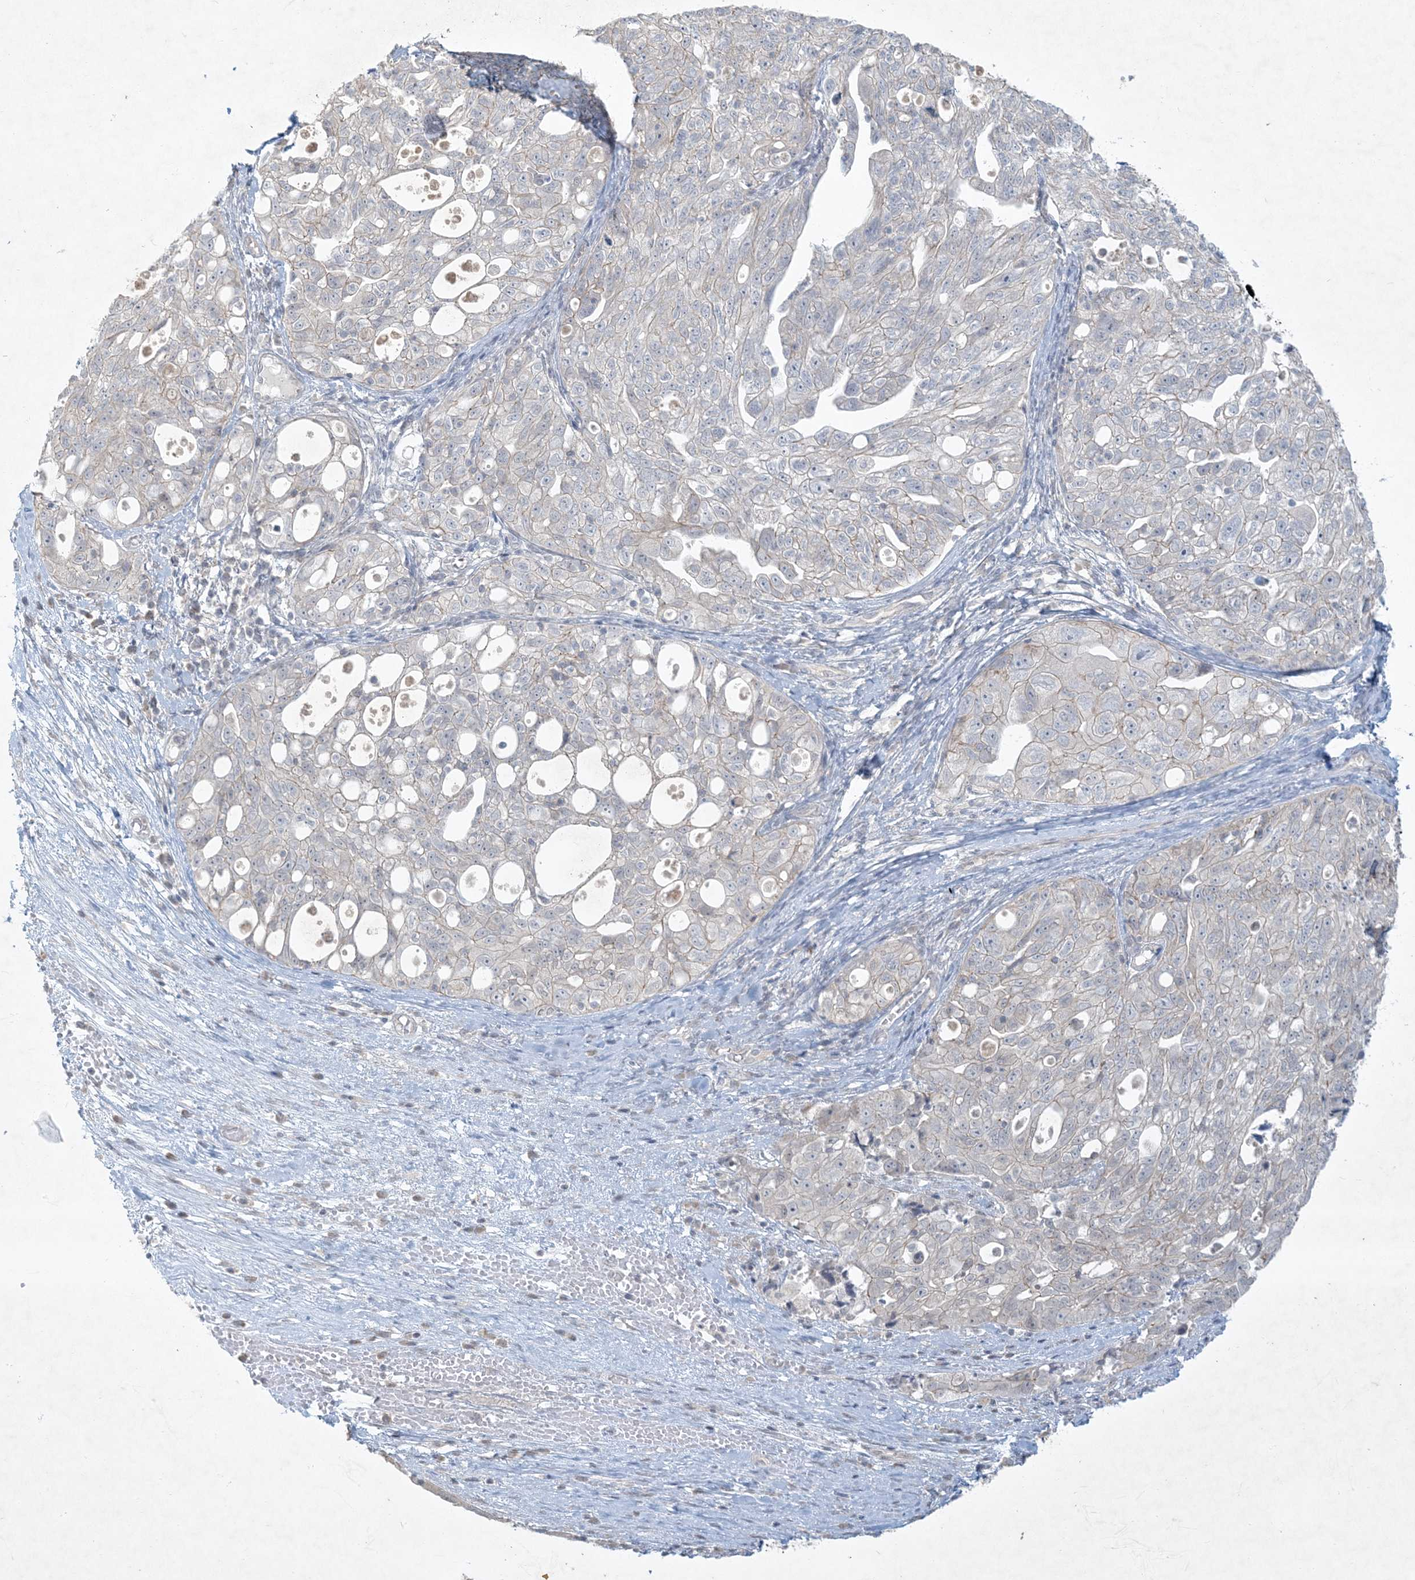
{"staining": {"intensity": "negative", "quantity": "none", "location": "none"}, "tissue": "ovarian cancer", "cell_type": "Tumor cells", "image_type": "cancer", "snomed": [{"axis": "morphology", "description": "Carcinoma, NOS"}, {"axis": "morphology", "description": "Cystadenocarcinoma, serous, NOS"}, {"axis": "topography", "description": "Ovary"}], "caption": "High power microscopy histopathology image of an IHC photomicrograph of ovarian serous cystadenocarcinoma, revealing no significant positivity in tumor cells.", "gene": "BCORL1", "patient": {"sex": "female", "age": 69}}